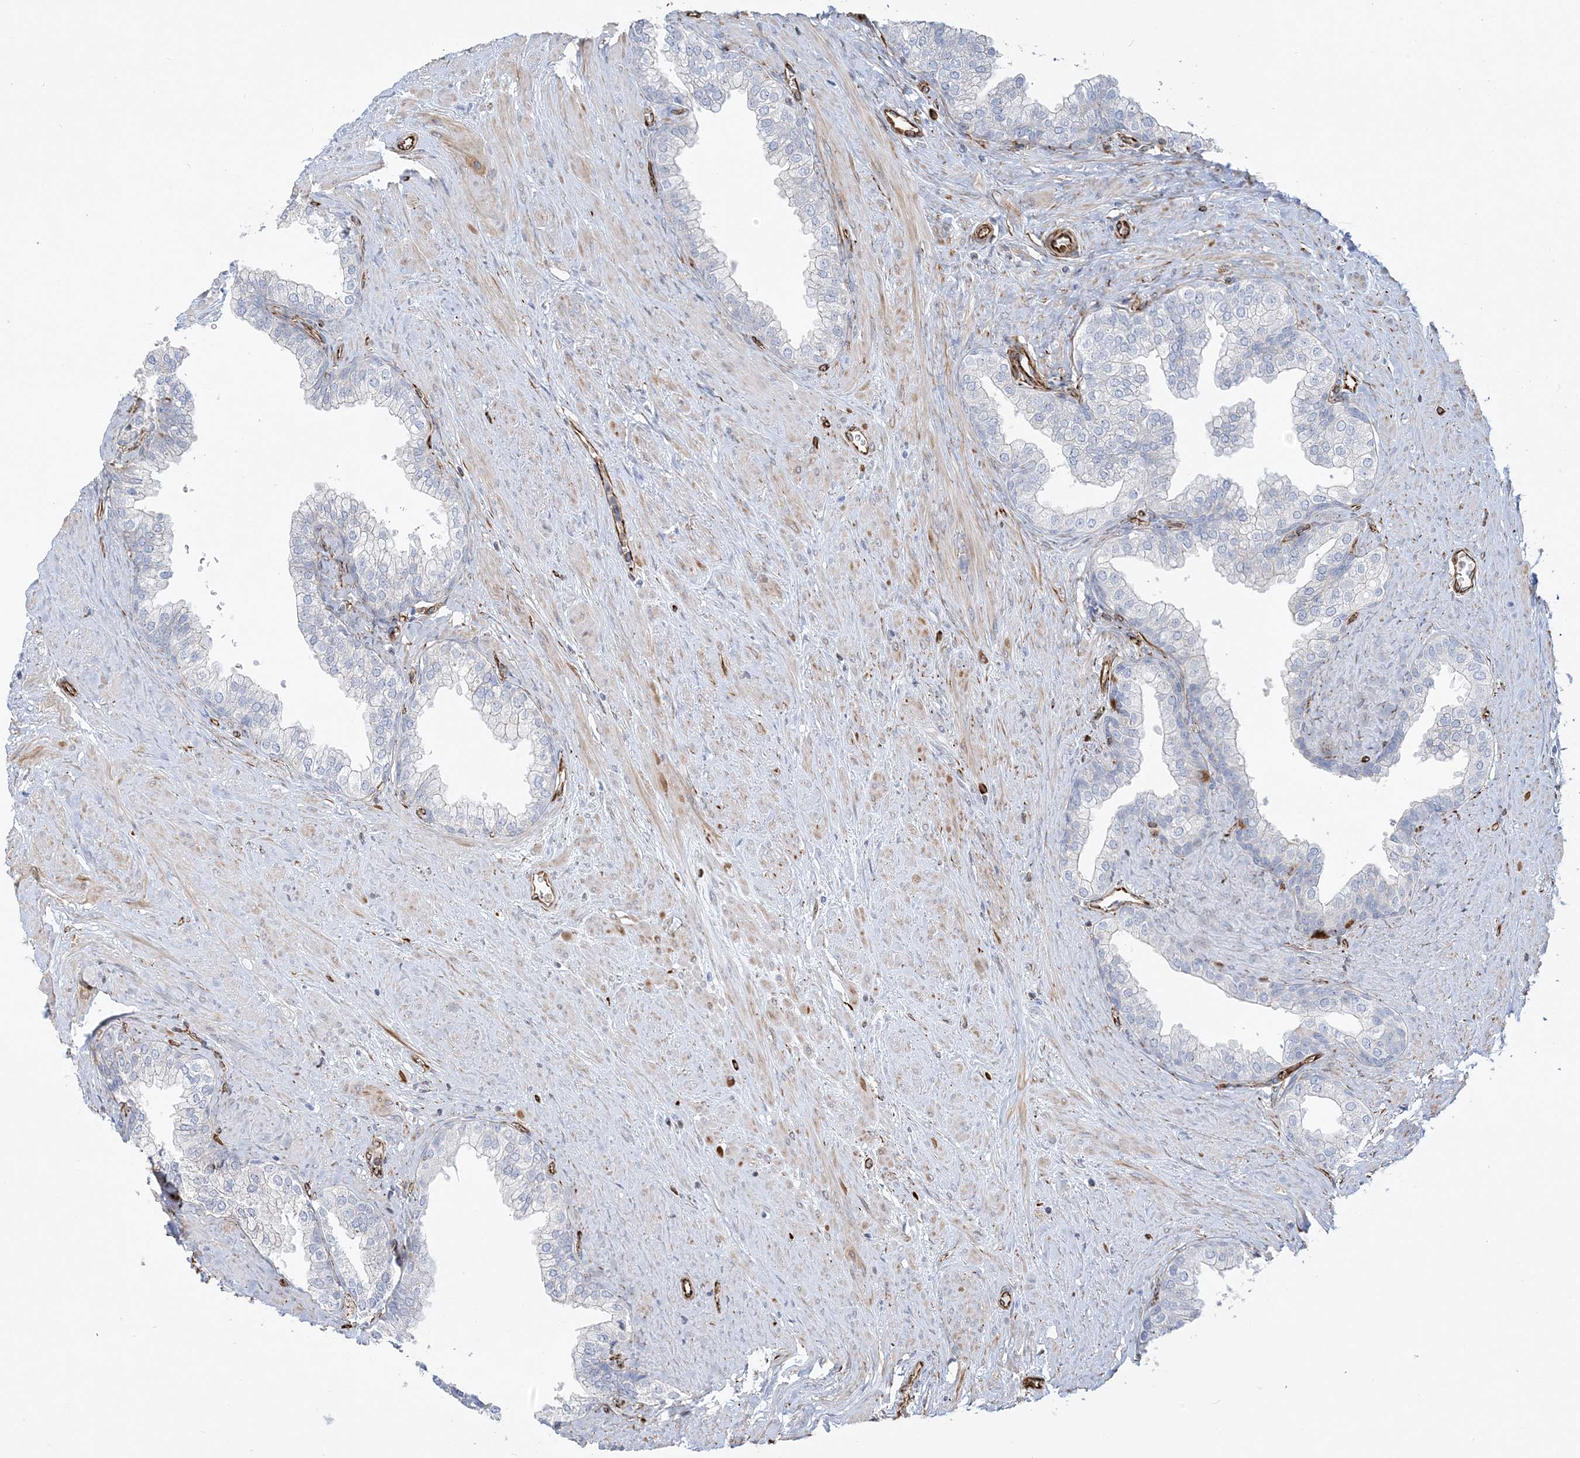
{"staining": {"intensity": "negative", "quantity": "none", "location": "none"}, "tissue": "prostate", "cell_type": "Glandular cells", "image_type": "normal", "snomed": [{"axis": "morphology", "description": "Normal tissue, NOS"}, {"axis": "morphology", "description": "Urothelial carcinoma, Low grade"}, {"axis": "topography", "description": "Urinary bladder"}, {"axis": "topography", "description": "Prostate"}], "caption": "The histopathology image demonstrates no staining of glandular cells in benign prostate. (DAB (3,3'-diaminobenzidine) IHC, high magnification).", "gene": "SCLT1", "patient": {"sex": "male", "age": 60}}